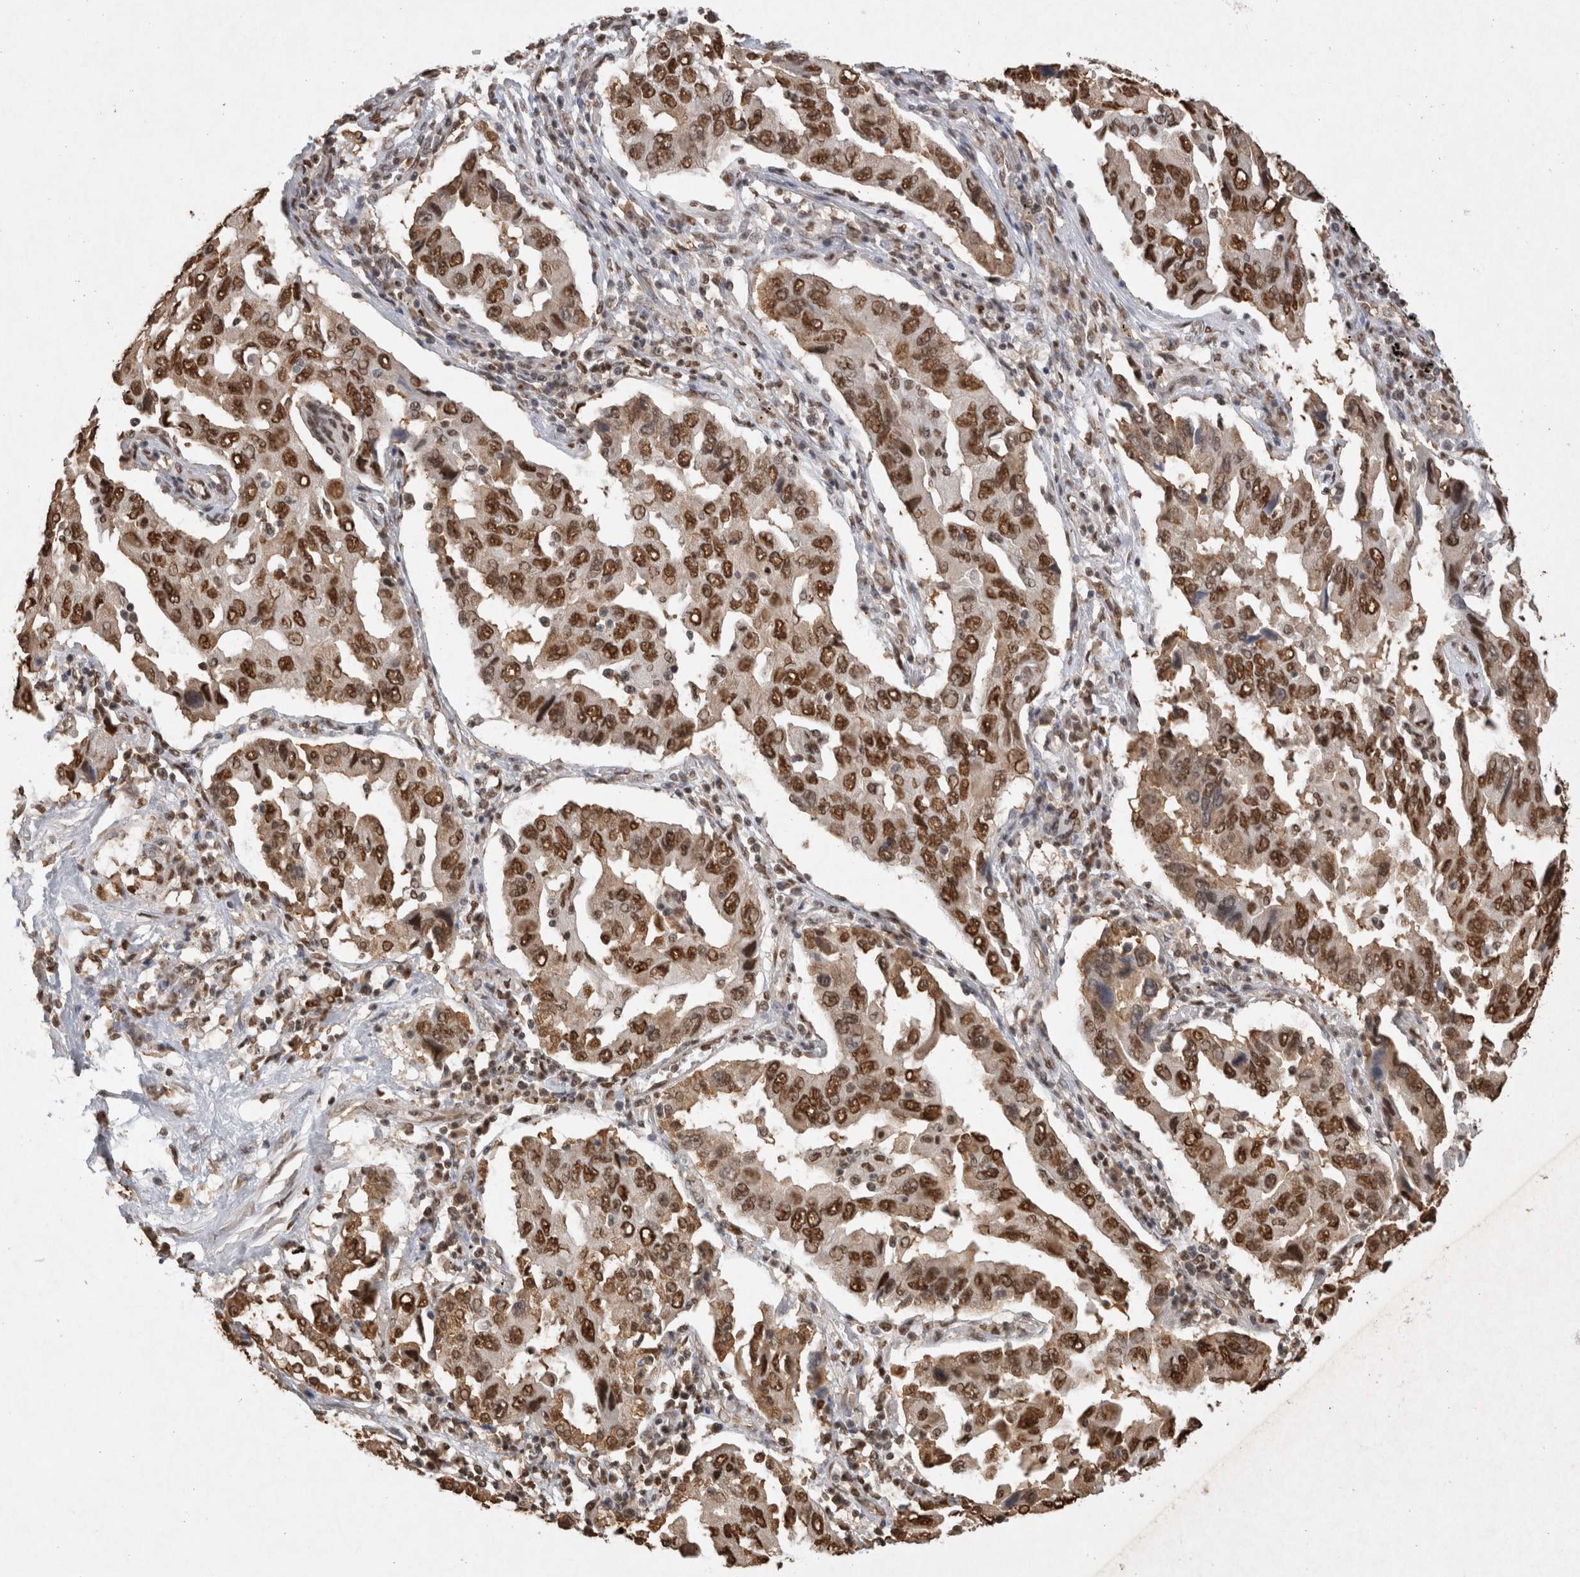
{"staining": {"intensity": "moderate", "quantity": ">75%", "location": "nuclear"}, "tissue": "lung cancer", "cell_type": "Tumor cells", "image_type": "cancer", "snomed": [{"axis": "morphology", "description": "Adenocarcinoma, NOS"}, {"axis": "topography", "description": "Lung"}], "caption": "This photomicrograph demonstrates immunohistochemistry (IHC) staining of human lung cancer, with medium moderate nuclear positivity in about >75% of tumor cells.", "gene": "HDGF", "patient": {"sex": "female", "age": 65}}